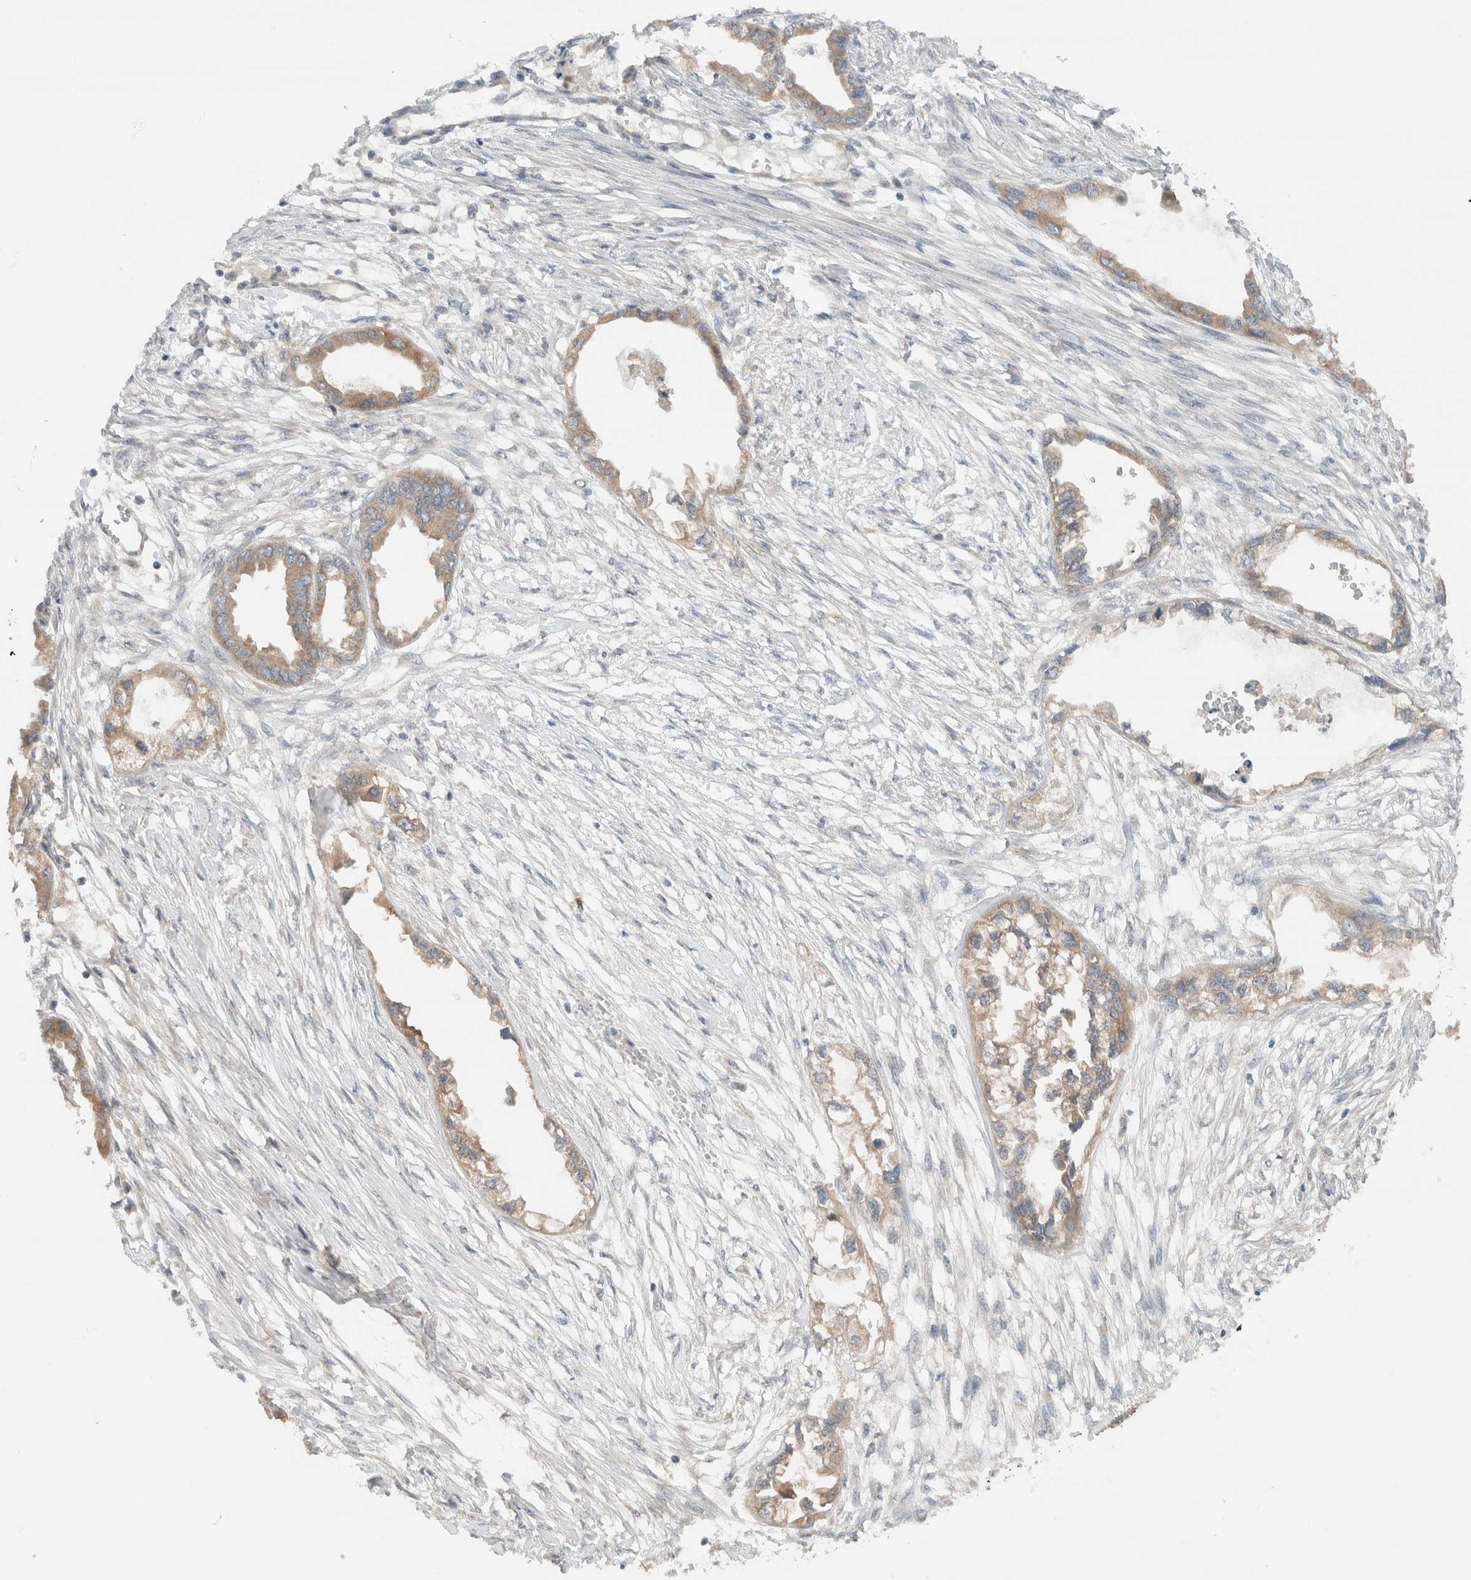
{"staining": {"intensity": "moderate", "quantity": ">75%", "location": "cytoplasmic/membranous"}, "tissue": "endometrial cancer", "cell_type": "Tumor cells", "image_type": "cancer", "snomed": [{"axis": "morphology", "description": "Adenocarcinoma, NOS"}, {"axis": "morphology", "description": "Adenocarcinoma, metastatic, NOS"}, {"axis": "topography", "description": "Adipose tissue"}, {"axis": "topography", "description": "Endometrium"}], "caption": "Endometrial cancer (metastatic adenocarcinoma) was stained to show a protein in brown. There is medium levels of moderate cytoplasmic/membranous expression in approximately >75% of tumor cells.", "gene": "ARFGEF2", "patient": {"sex": "female", "age": 67}}